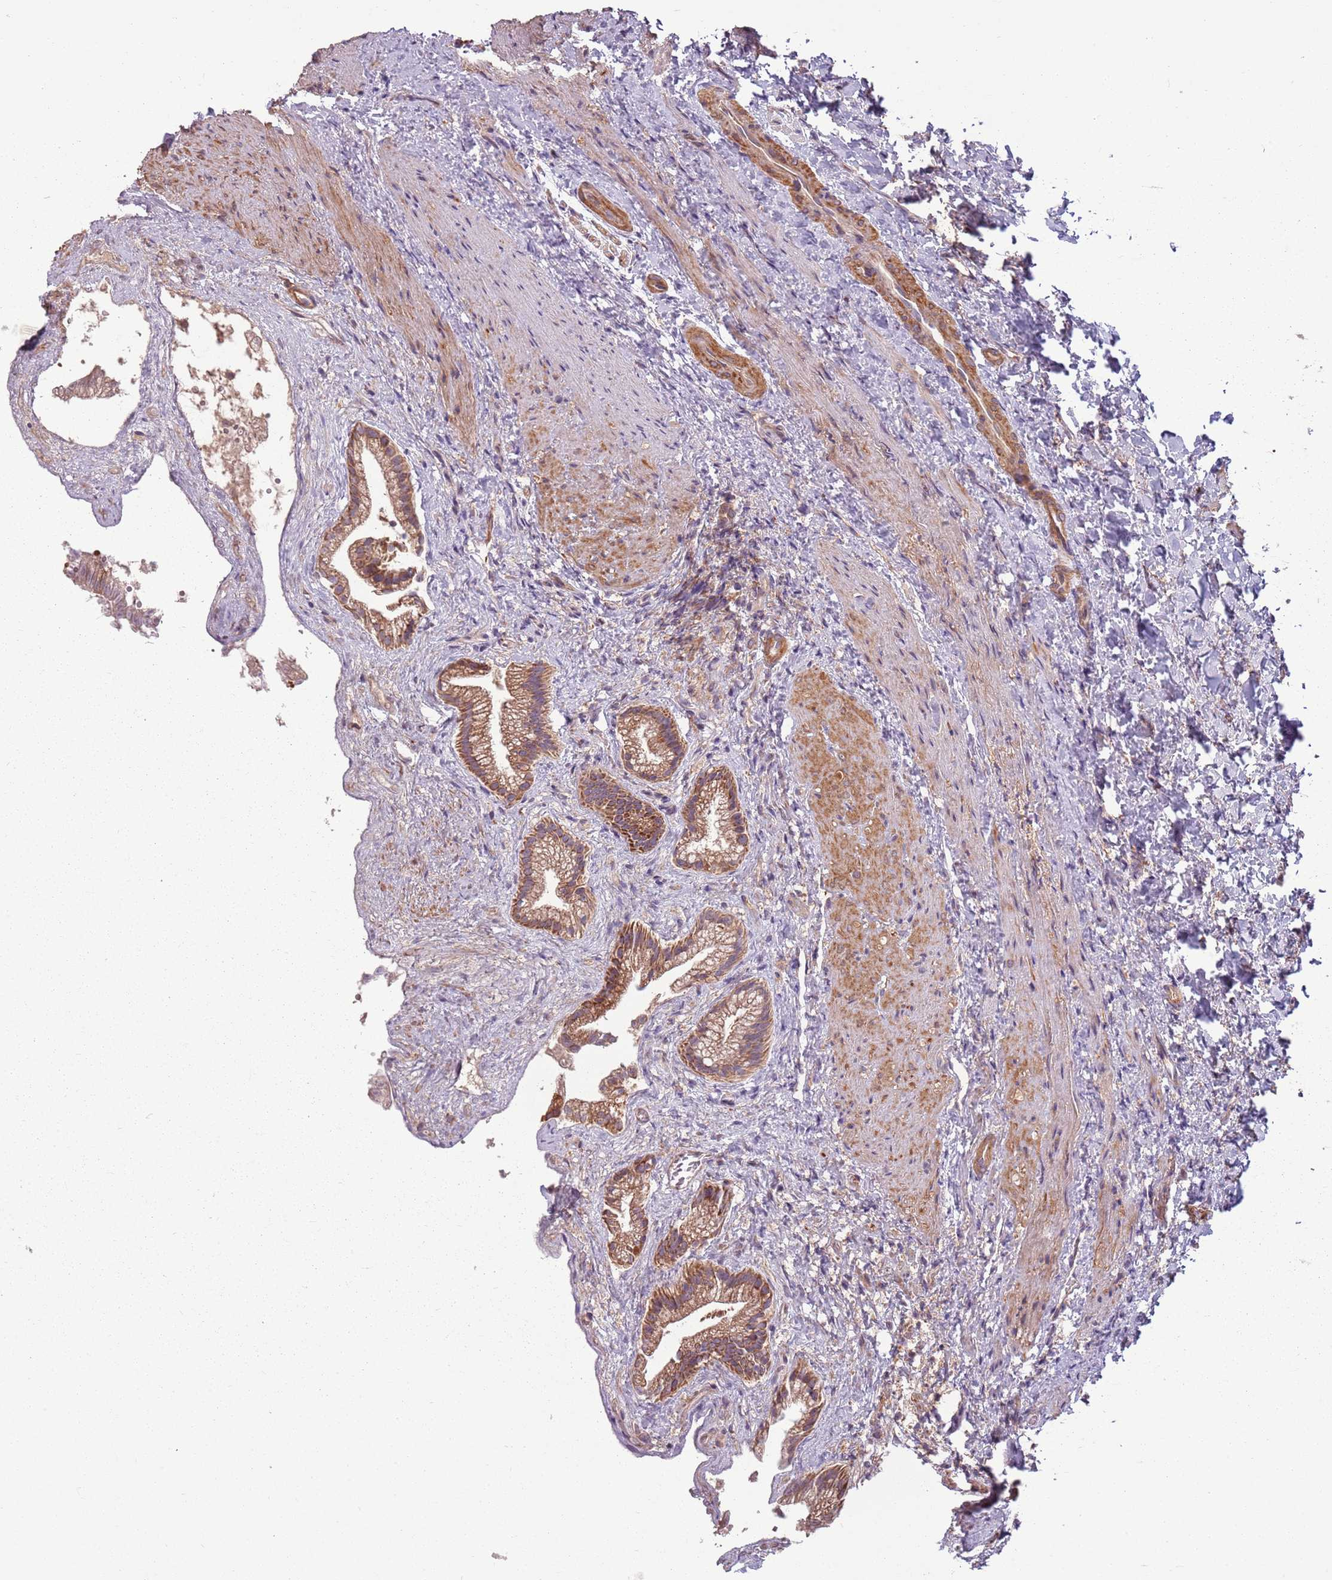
{"staining": {"intensity": "strong", "quantity": "25%-75%", "location": "cytoplasmic/membranous"}, "tissue": "gallbladder", "cell_type": "Glandular cells", "image_type": "normal", "snomed": [{"axis": "morphology", "description": "Normal tissue, NOS"}, {"axis": "morphology", "description": "Inflammation, NOS"}, {"axis": "topography", "description": "Gallbladder"}], "caption": "Unremarkable gallbladder exhibits strong cytoplasmic/membranous staining in about 25%-75% of glandular cells (DAB (3,3'-diaminobenzidine) IHC with brightfield microscopy, high magnification)..", "gene": "RPL21", "patient": {"sex": "male", "age": 51}}